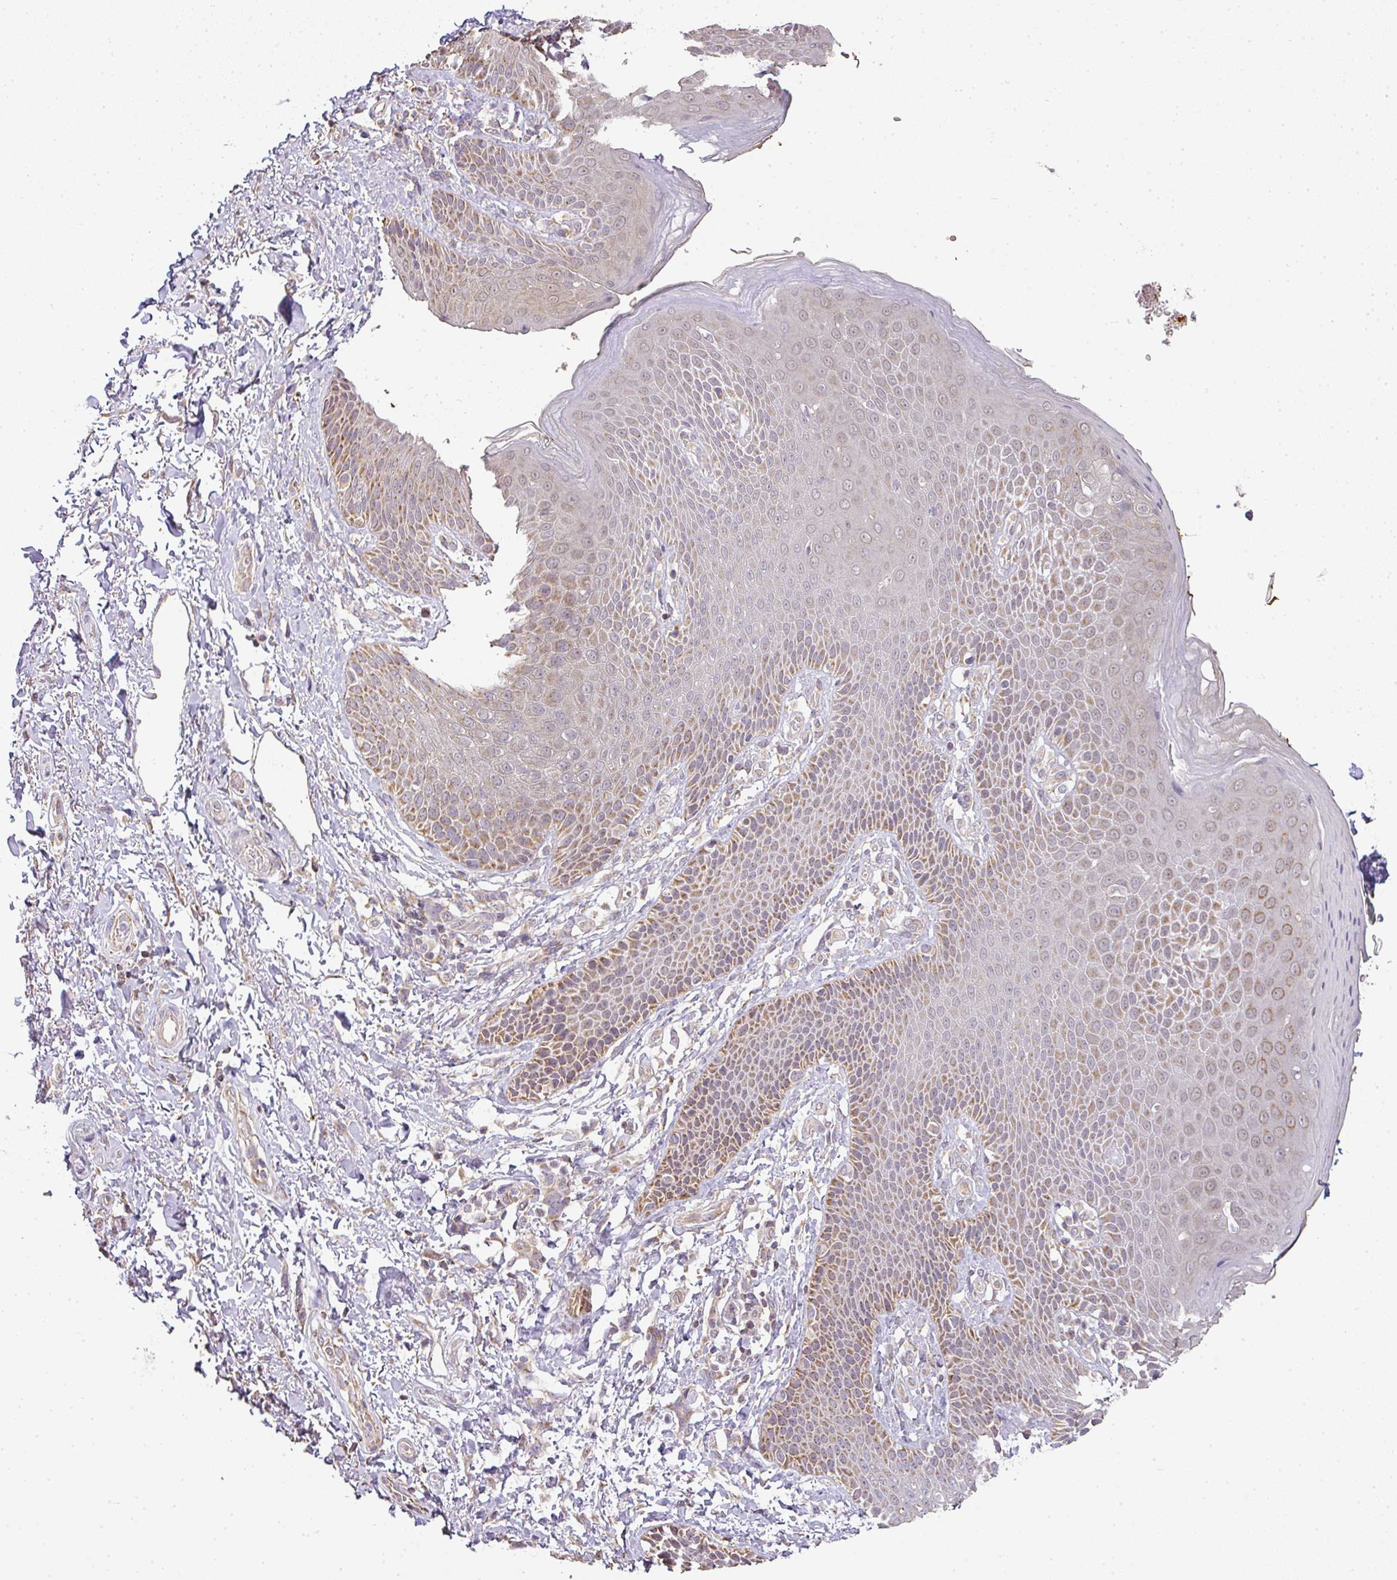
{"staining": {"intensity": "moderate", "quantity": ">75%", "location": "cytoplasmic/membranous"}, "tissue": "skin", "cell_type": "Epidermal cells", "image_type": "normal", "snomed": [{"axis": "morphology", "description": "Normal tissue, NOS"}, {"axis": "topography", "description": "Peripheral nerve tissue"}], "caption": "Protein expression analysis of unremarkable skin demonstrates moderate cytoplasmic/membranous expression in about >75% of epidermal cells.", "gene": "MYOM2", "patient": {"sex": "male", "age": 51}}